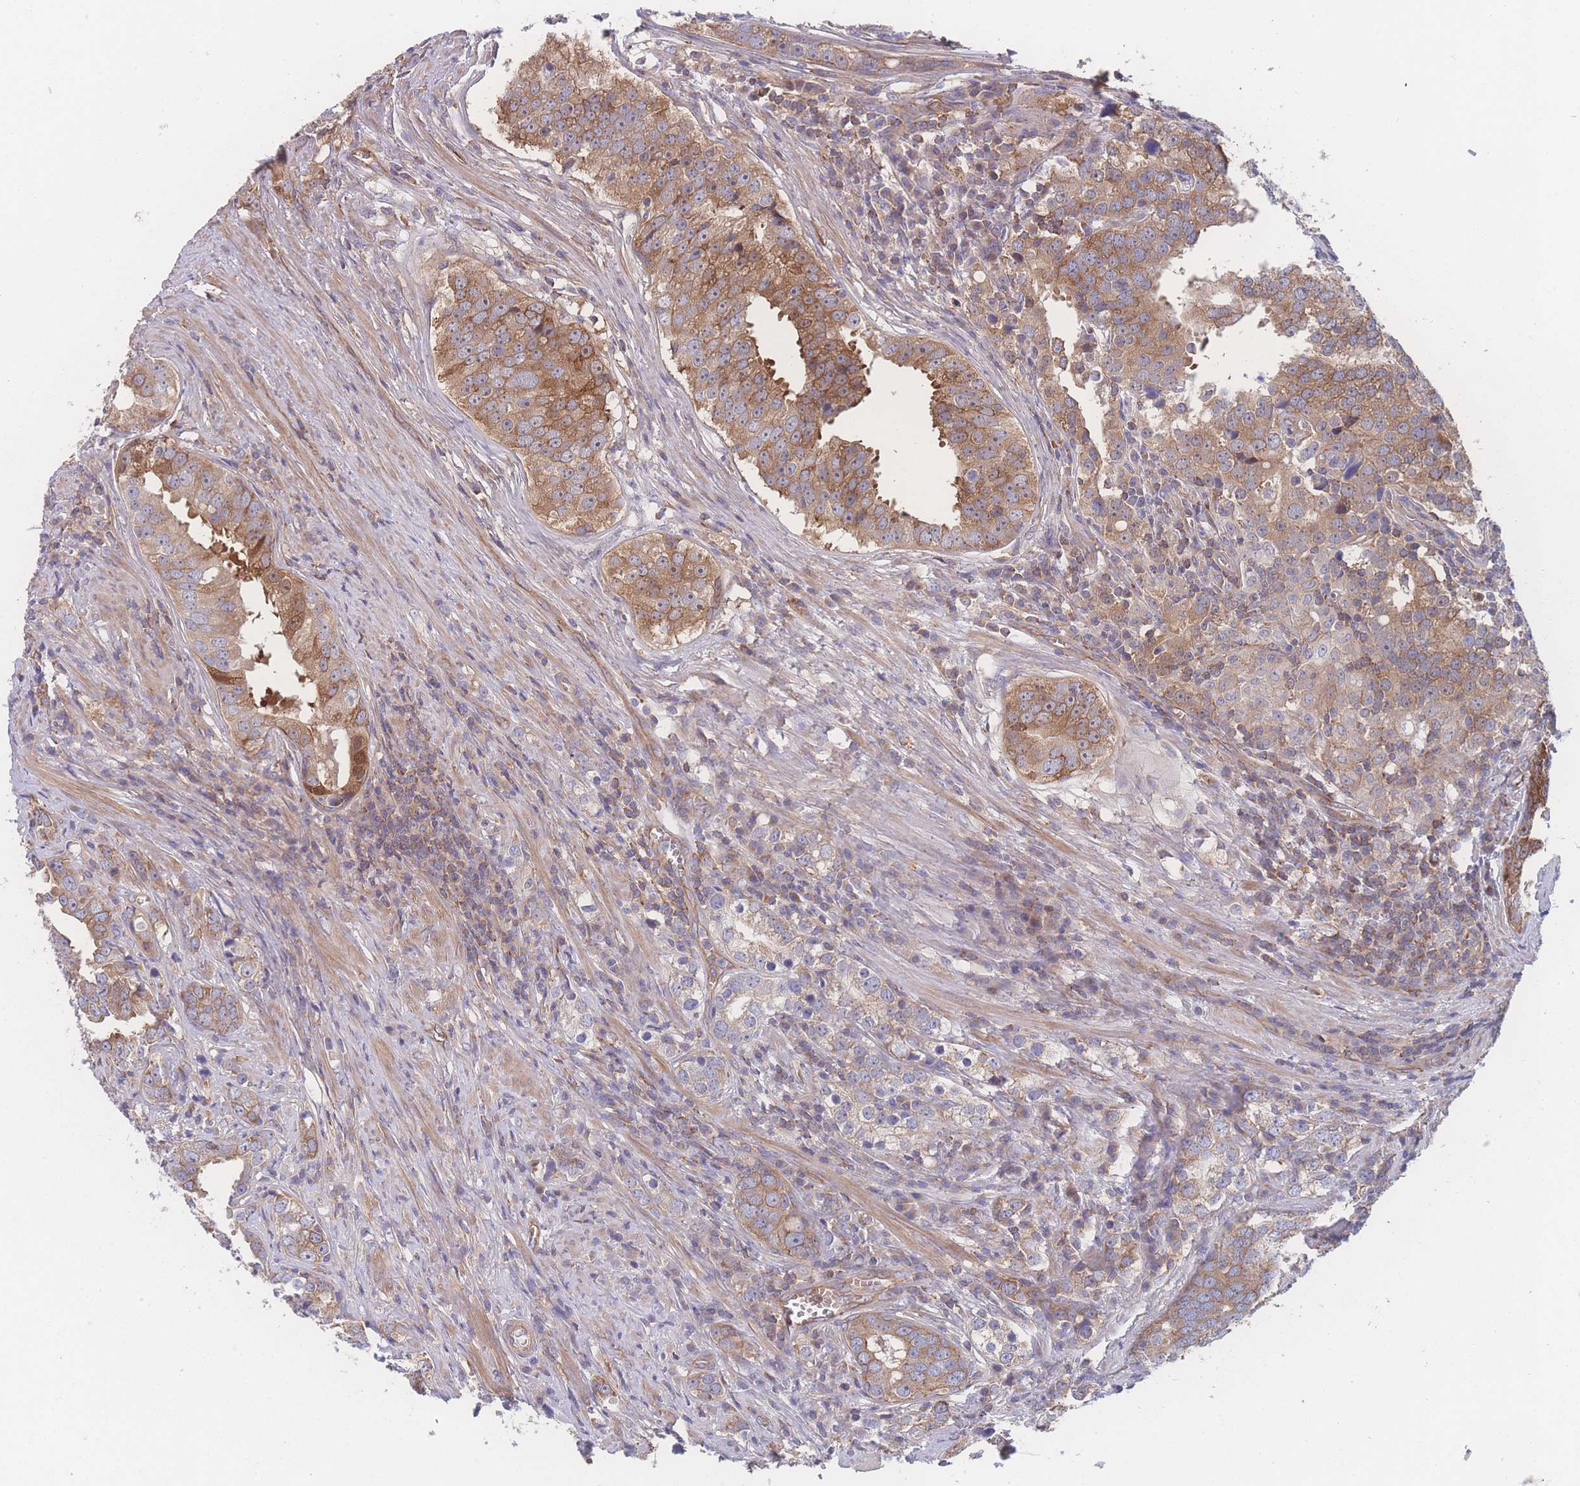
{"staining": {"intensity": "moderate", "quantity": ">75%", "location": "cytoplasmic/membranous"}, "tissue": "prostate cancer", "cell_type": "Tumor cells", "image_type": "cancer", "snomed": [{"axis": "morphology", "description": "Adenocarcinoma, High grade"}, {"axis": "topography", "description": "Prostate"}], "caption": "This micrograph reveals prostate cancer (high-grade adenocarcinoma) stained with IHC to label a protein in brown. The cytoplasmic/membranous of tumor cells show moderate positivity for the protein. Nuclei are counter-stained blue.", "gene": "CFAP97", "patient": {"sex": "male", "age": 71}}